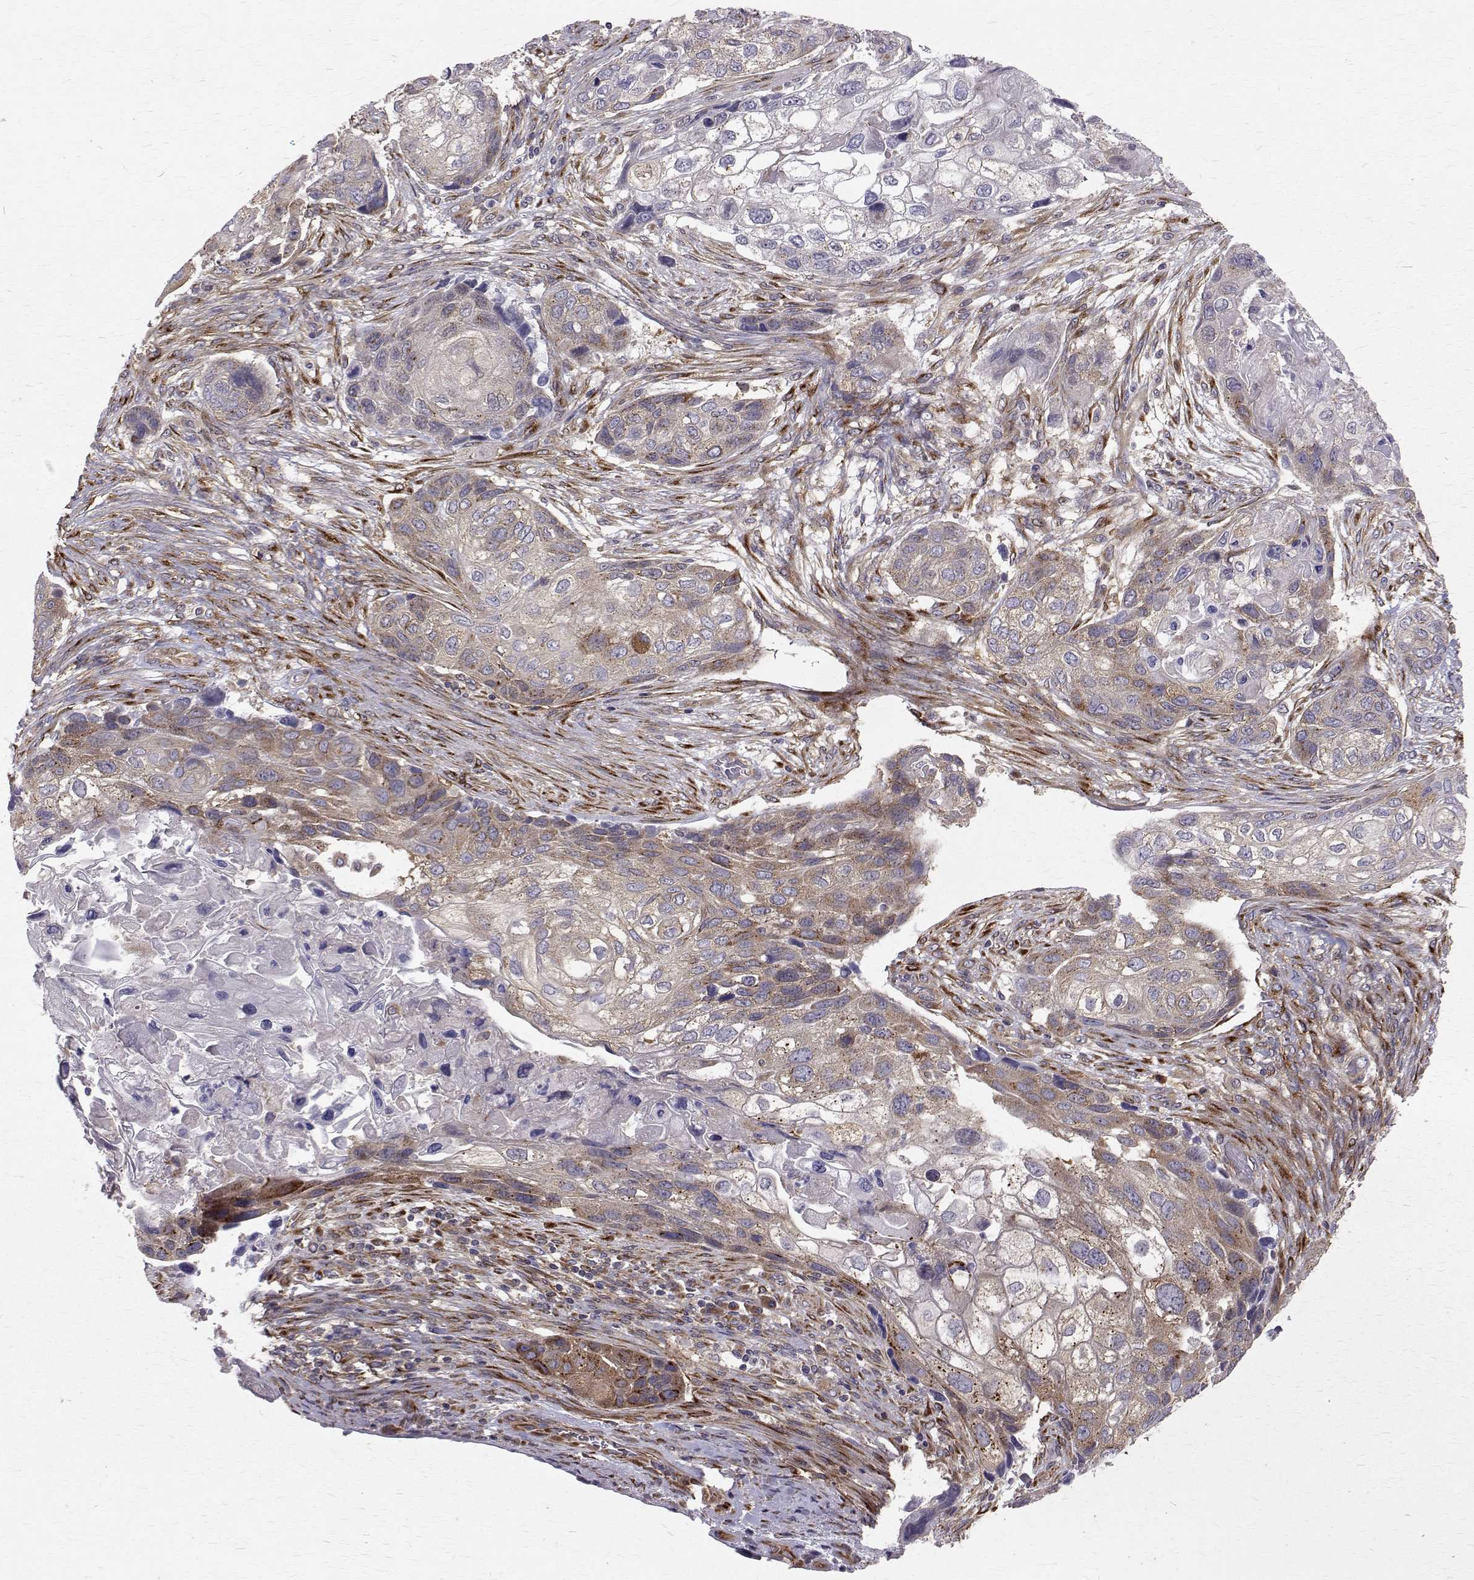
{"staining": {"intensity": "weak", "quantity": "<25%", "location": "cytoplasmic/membranous"}, "tissue": "lung cancer", "cell_type": "Tumor cells", "image_type": "cancer", "snomed": [{"axis": "morphology", "description": "Squamous cell carcinoma, NOS"}, {"axis": "topography", "description": "Lung"}], "caption": "DAB (3,3'-diaminobenzidine) immunohistochemical staining of lung squamous cell carcinoma displays no significant expression in tumor cells.", "gene": "ARFGAP1", "patient": {"sex": "male", "age": 69}}